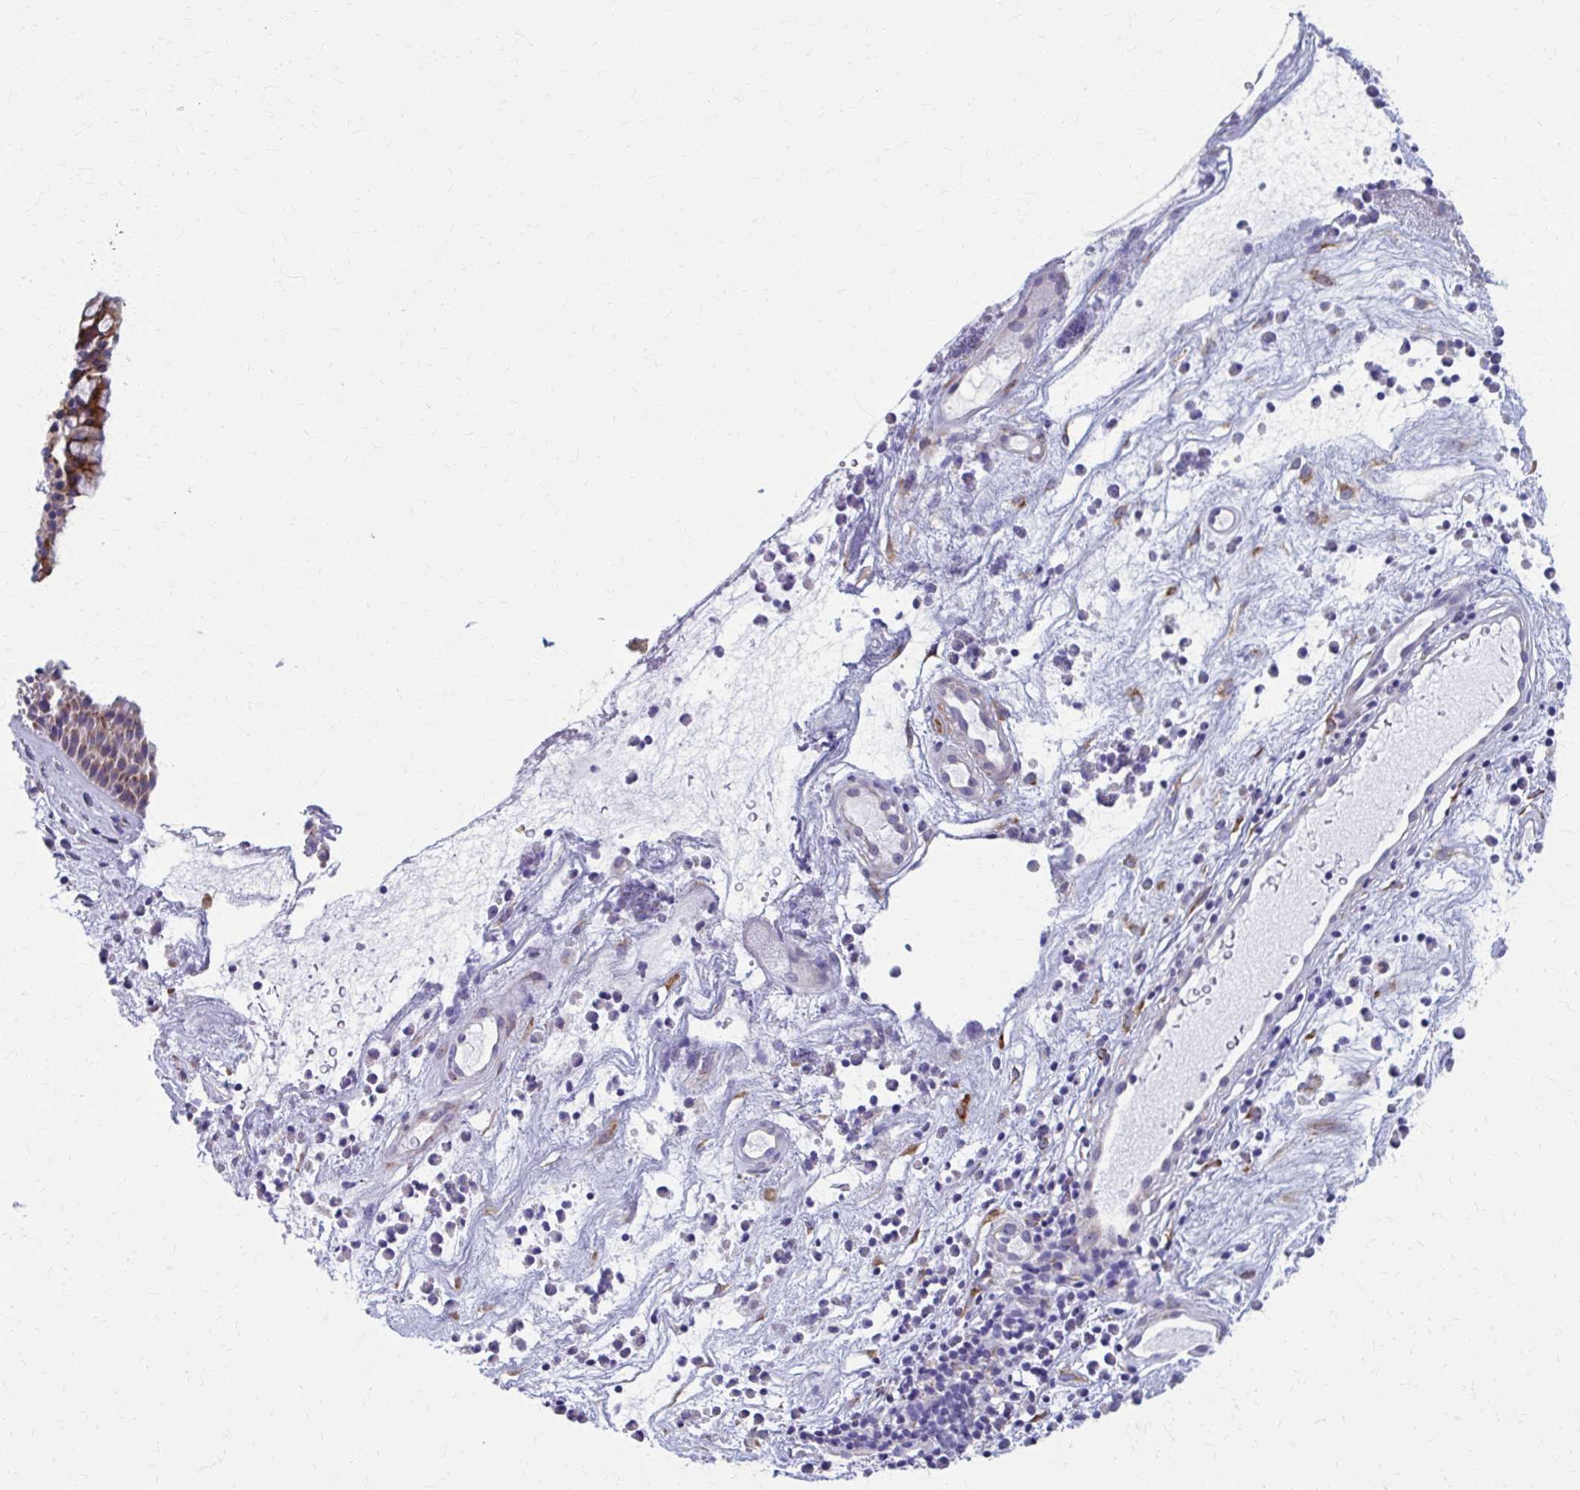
{"staining": {"intensity": "strong", "quantity": ">75%", "location": "cytoplasmic/membranous"}, "tissue": "nasopharynx", "cell_type": "Respiratory epithelial cells", "image_type": "normal", "snomed": [{"axis": "morphology", "description": "Normal tissue, NOS"}, {"axis": "topography", "description": "Nasopharynx"}], "caption": "Normal nasopharynx was stained to show a protein in brown. There is high levels of strong cytoplasmic/membranous positivity in approximately >75% of respiratory epithelial cells. (IHC, brightfield microscopy, high magnification).", "gene": "SPATS2L", "patient": {"sex": "male", "age": 56}}